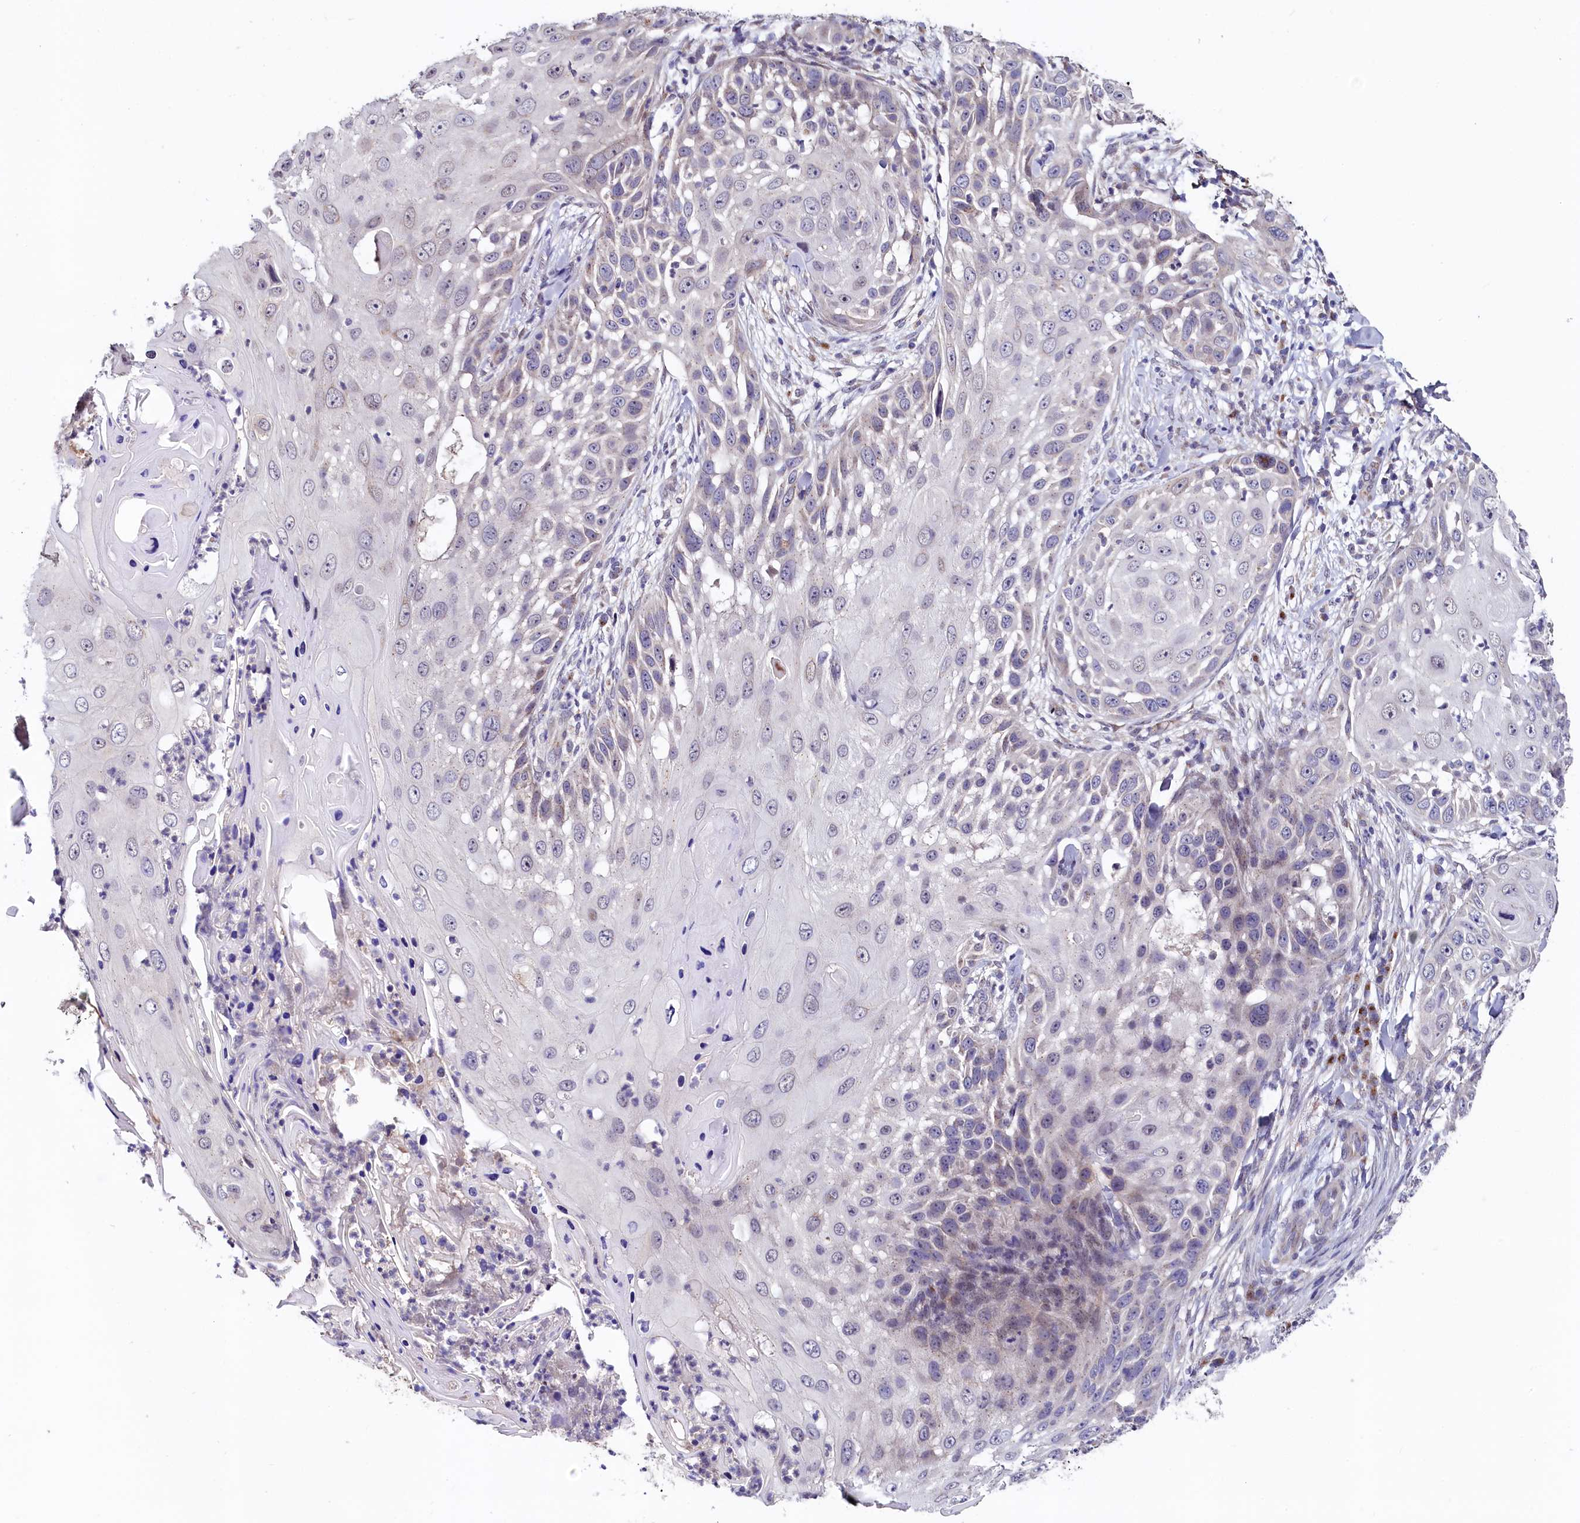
{"staining": {"intensity": "negative", "quantity": "none", "location": "none"}, "tissue": "skin cancer", "cell_type": "Tumor cells", "image_type": "cancer", "snomed": [{"axis": "morphology", "description": "Squamous cell carcinoma, NOS"}, {"axis": "topography", "description": "Skin"}], "caption": "Immunohistochemistry micrograph of neoplastic tissue: skin cancer (squamous cell carcinoma) stained with DAB displays no significant protein positivity in tumor cells.", "gene": "SEC24C", "patient": {"sex": "female", "age": 44}}